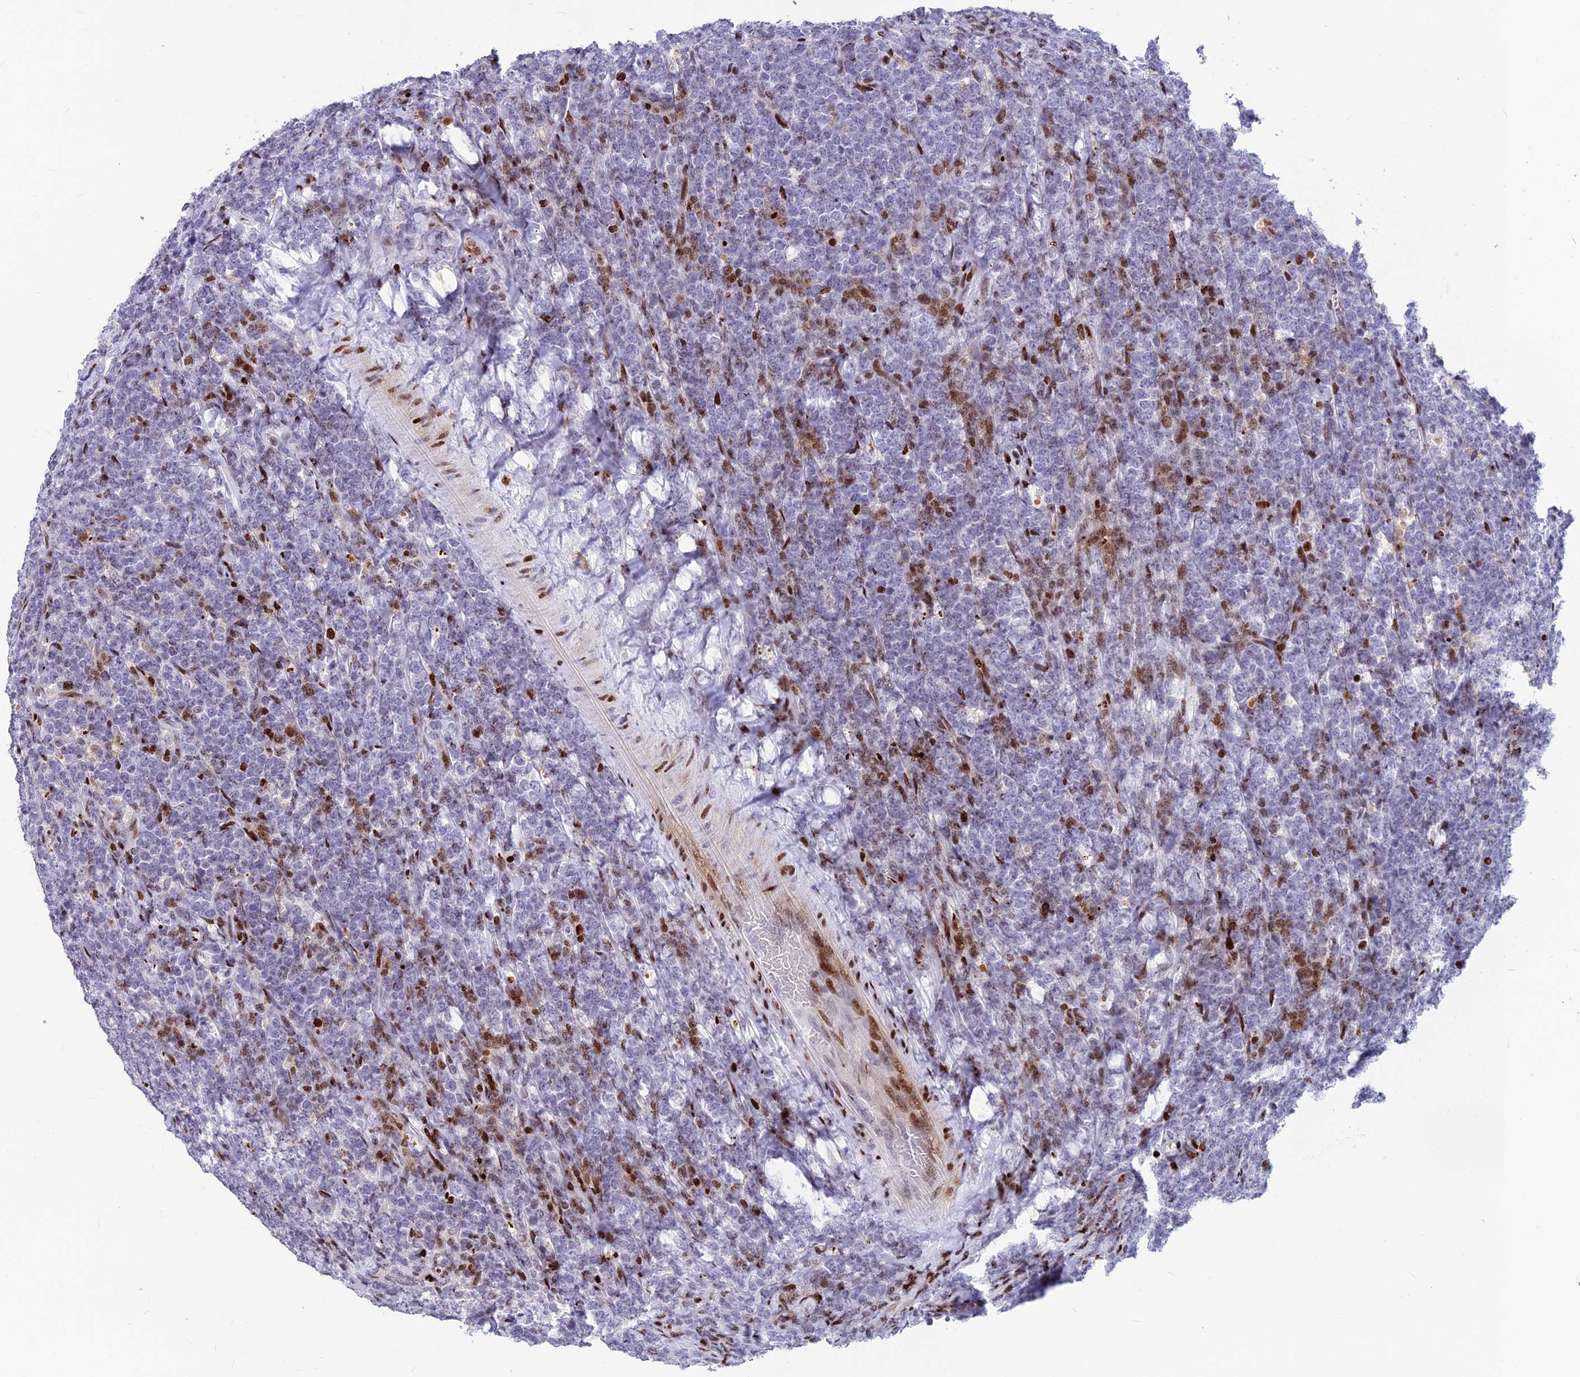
{"staining": {"intensity": "negative", "quantity": "none", "location": "none"}, "tissue": "lymphoma", "cell_type": "Tumor cells", "image_type": "cancer", "snomed": [{"axis": "morphology", "description": "Malignant lymphoma, non-Hodgkin's type, High grade"}, {"axis": "topography", "description": "Small intestine"}], "caption": "Immunohistochemical staining of human lymphoma exhibits no significant staining in tumor cells.", "gene": "PRPS1", "patient": {"sex": "male", "age": 8}}